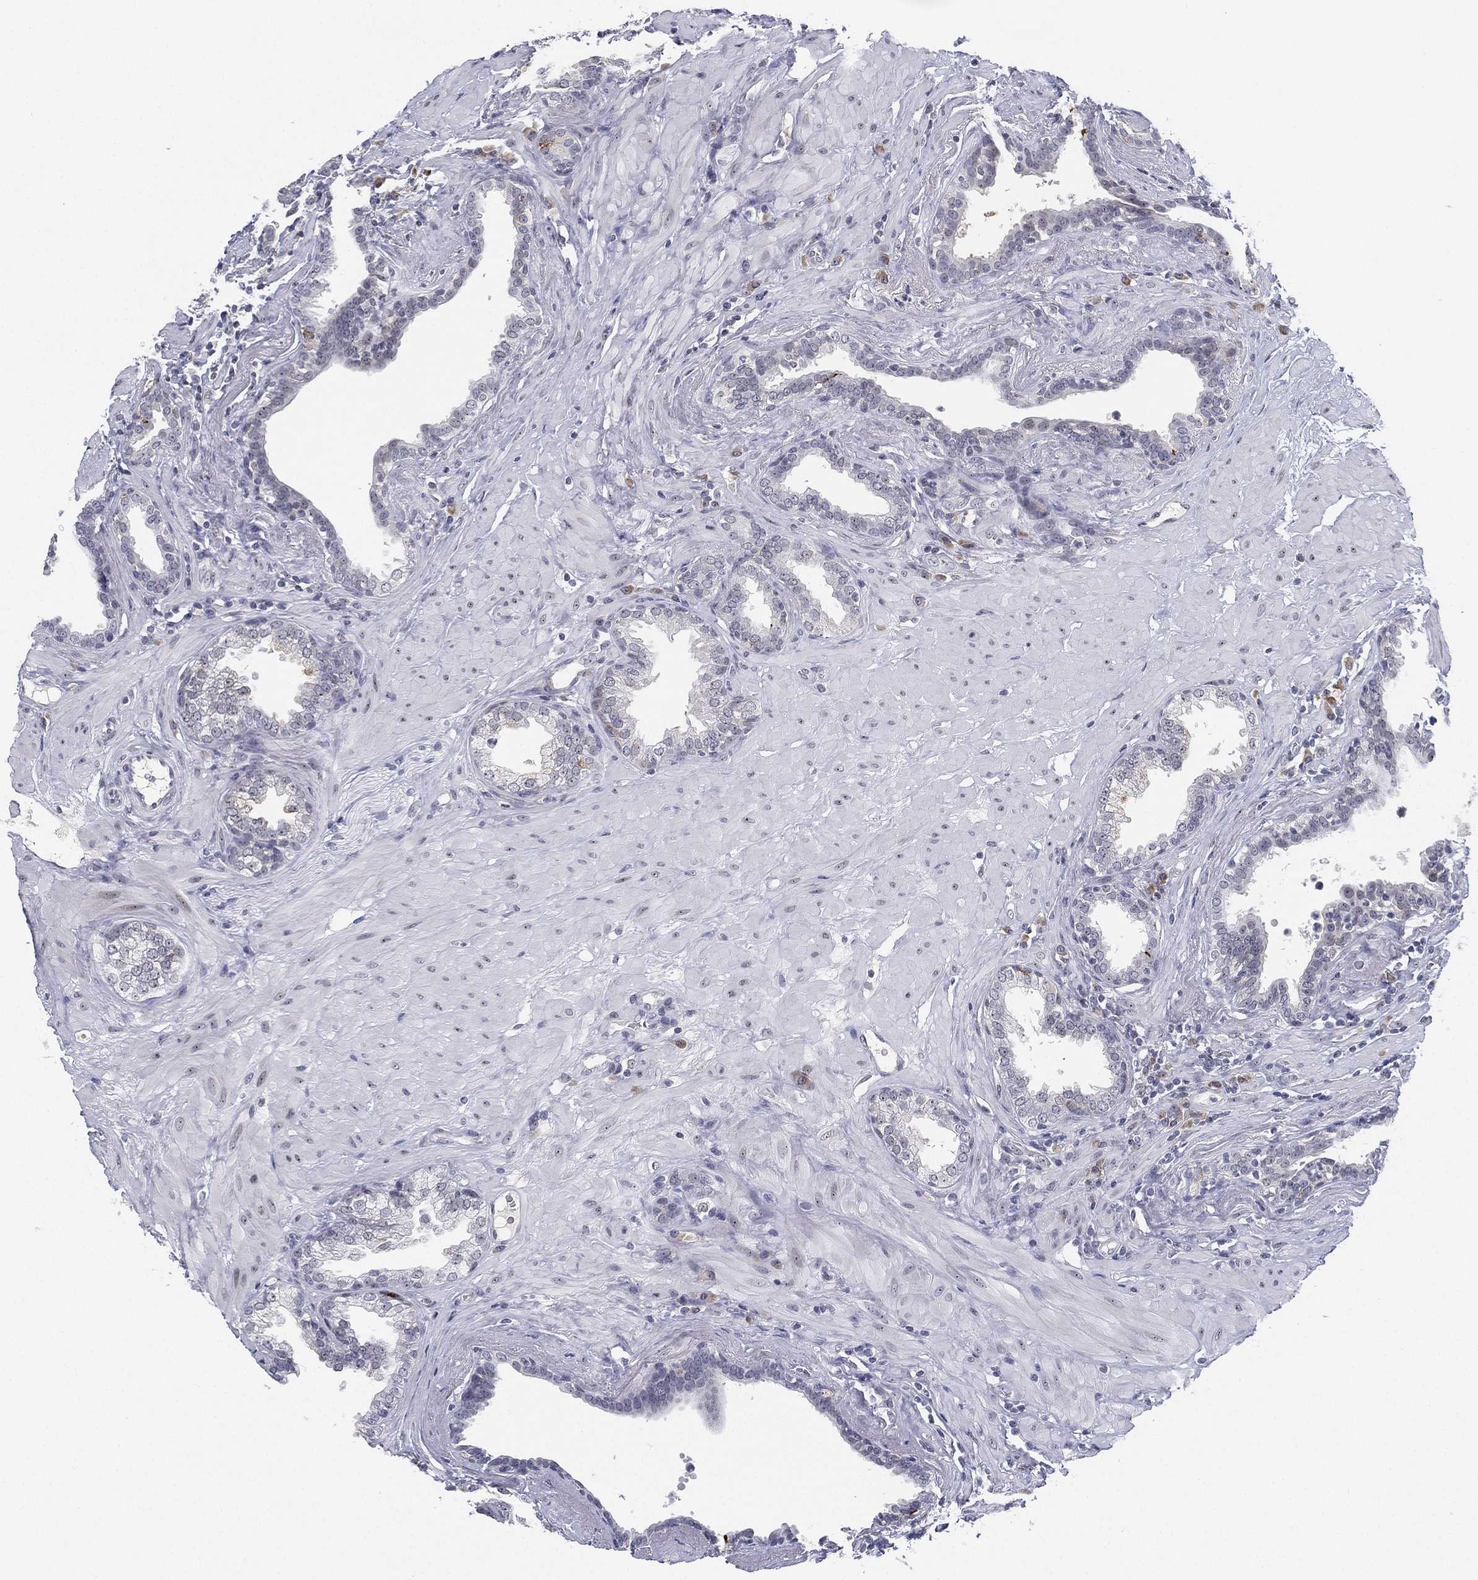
{"staining": {"intensity": "negative", "quantity": "none", "location": "none"}, "tissue": "prostate", "cell_type": "Glandular cells", "image_type": "normal", "snomed": [{"axis": "morphology", "description": "Normal tissue, NOS"}, {"axis": "topography", "description": "Prostate"}], "caption": "An immunohistochemistry (IHC) micrograph of normal prostate is shown. There is no staining in glandular cells of prostate.", "gene": "MS4A8", "patient": {"sex": "male", "age": 37}}